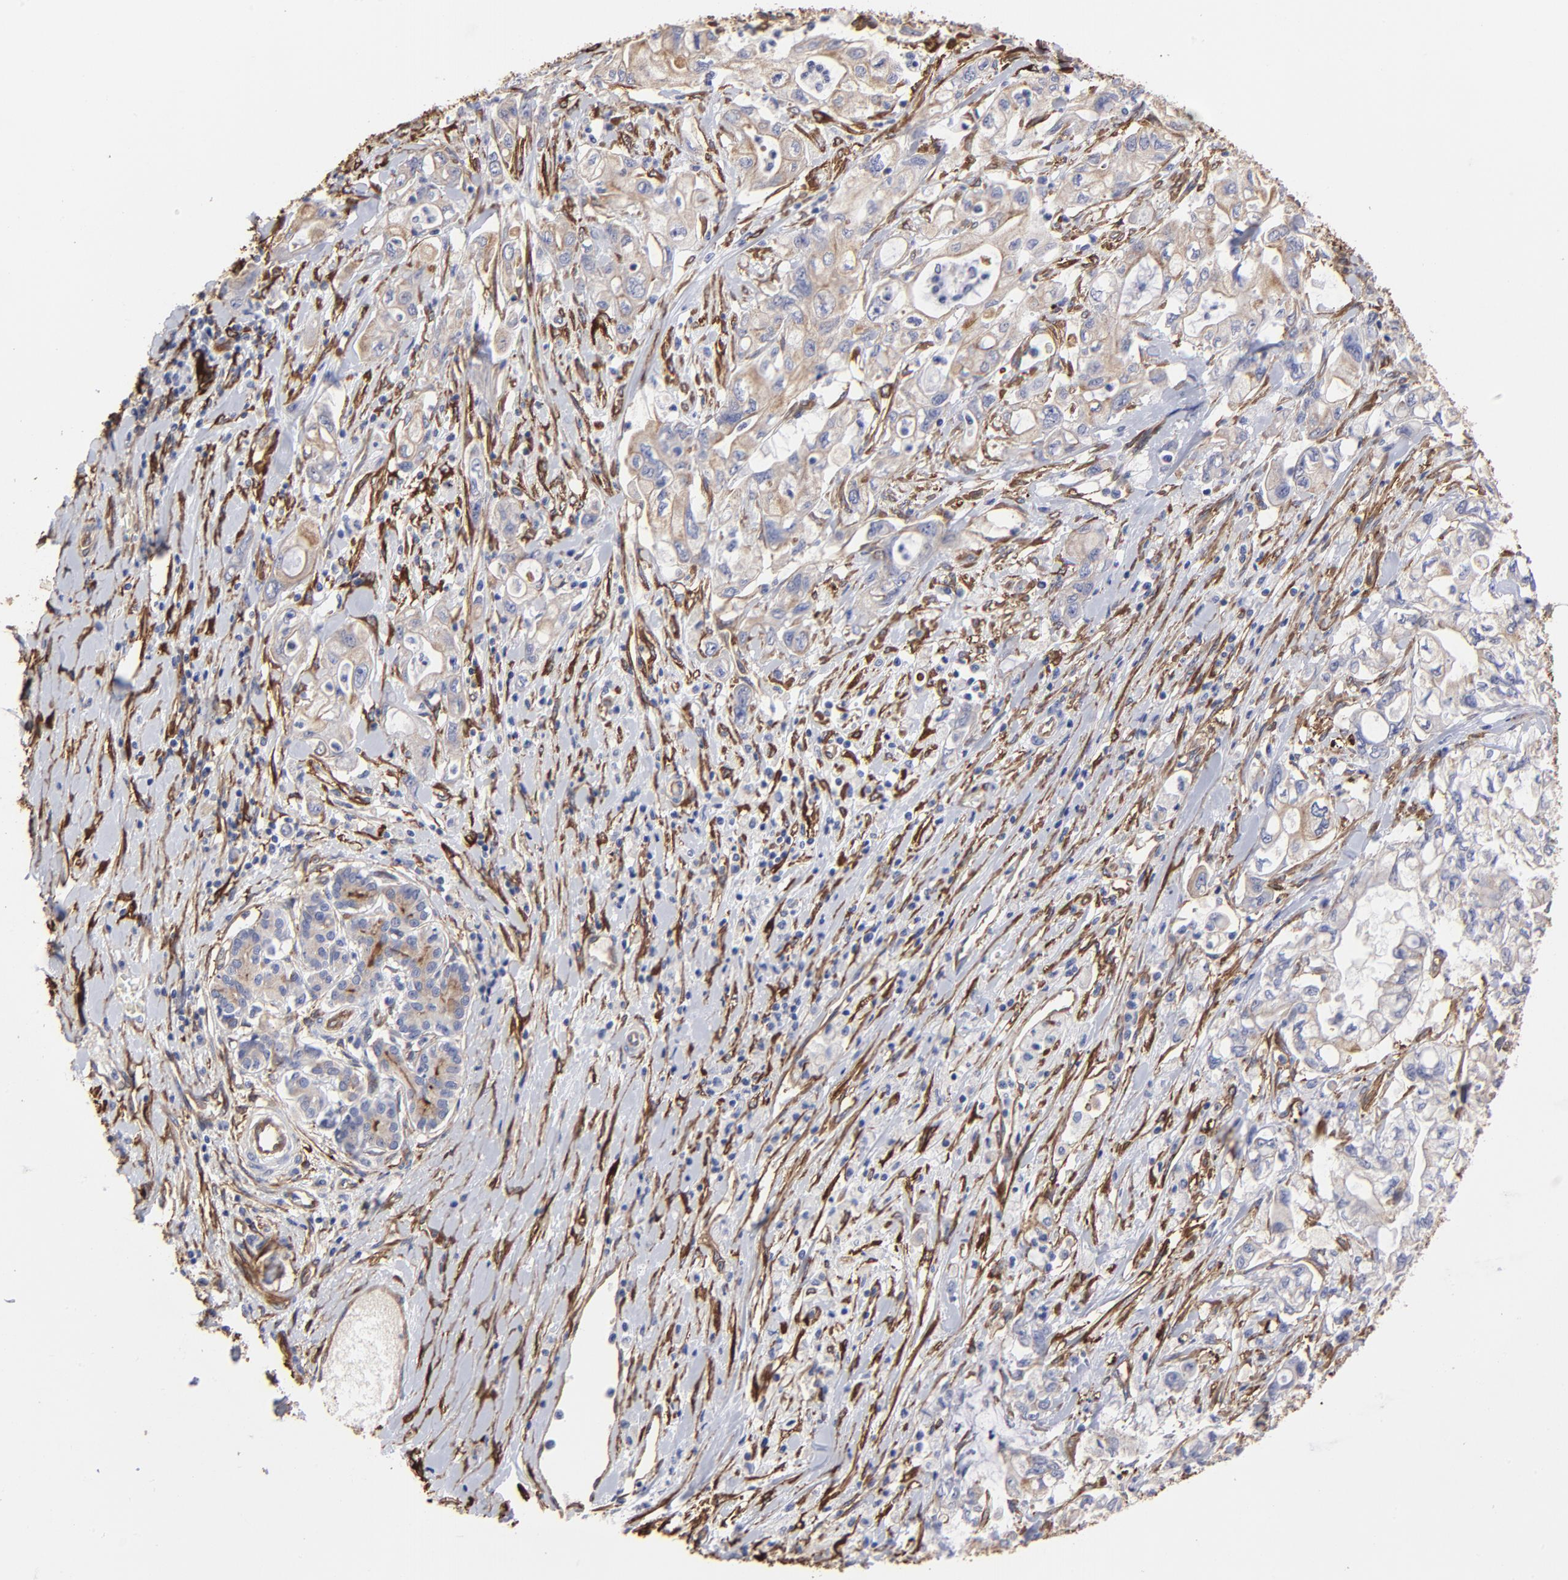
{"staining": {"intensity": "weak", "quantity": ">75%", "location": "cytoplasmic/membranous"}, "tissue": "pancreatic cancer", "cell_type": "Tumor cells", "image_type": "cancer", "snomed": [{"axis": "morphology", "description": "Adenocarcinoma, NOS"}, {"axis": "topography", "description": "Pancreas"}], "caption": "Pancreatic cancer was stained to show a protein in brown. There is low levels of weak cytoplasmic/membranous positivity in about >75% of tumor cells.", "gene": "CILP", "patient": {"sex": "male", "age": 79}}